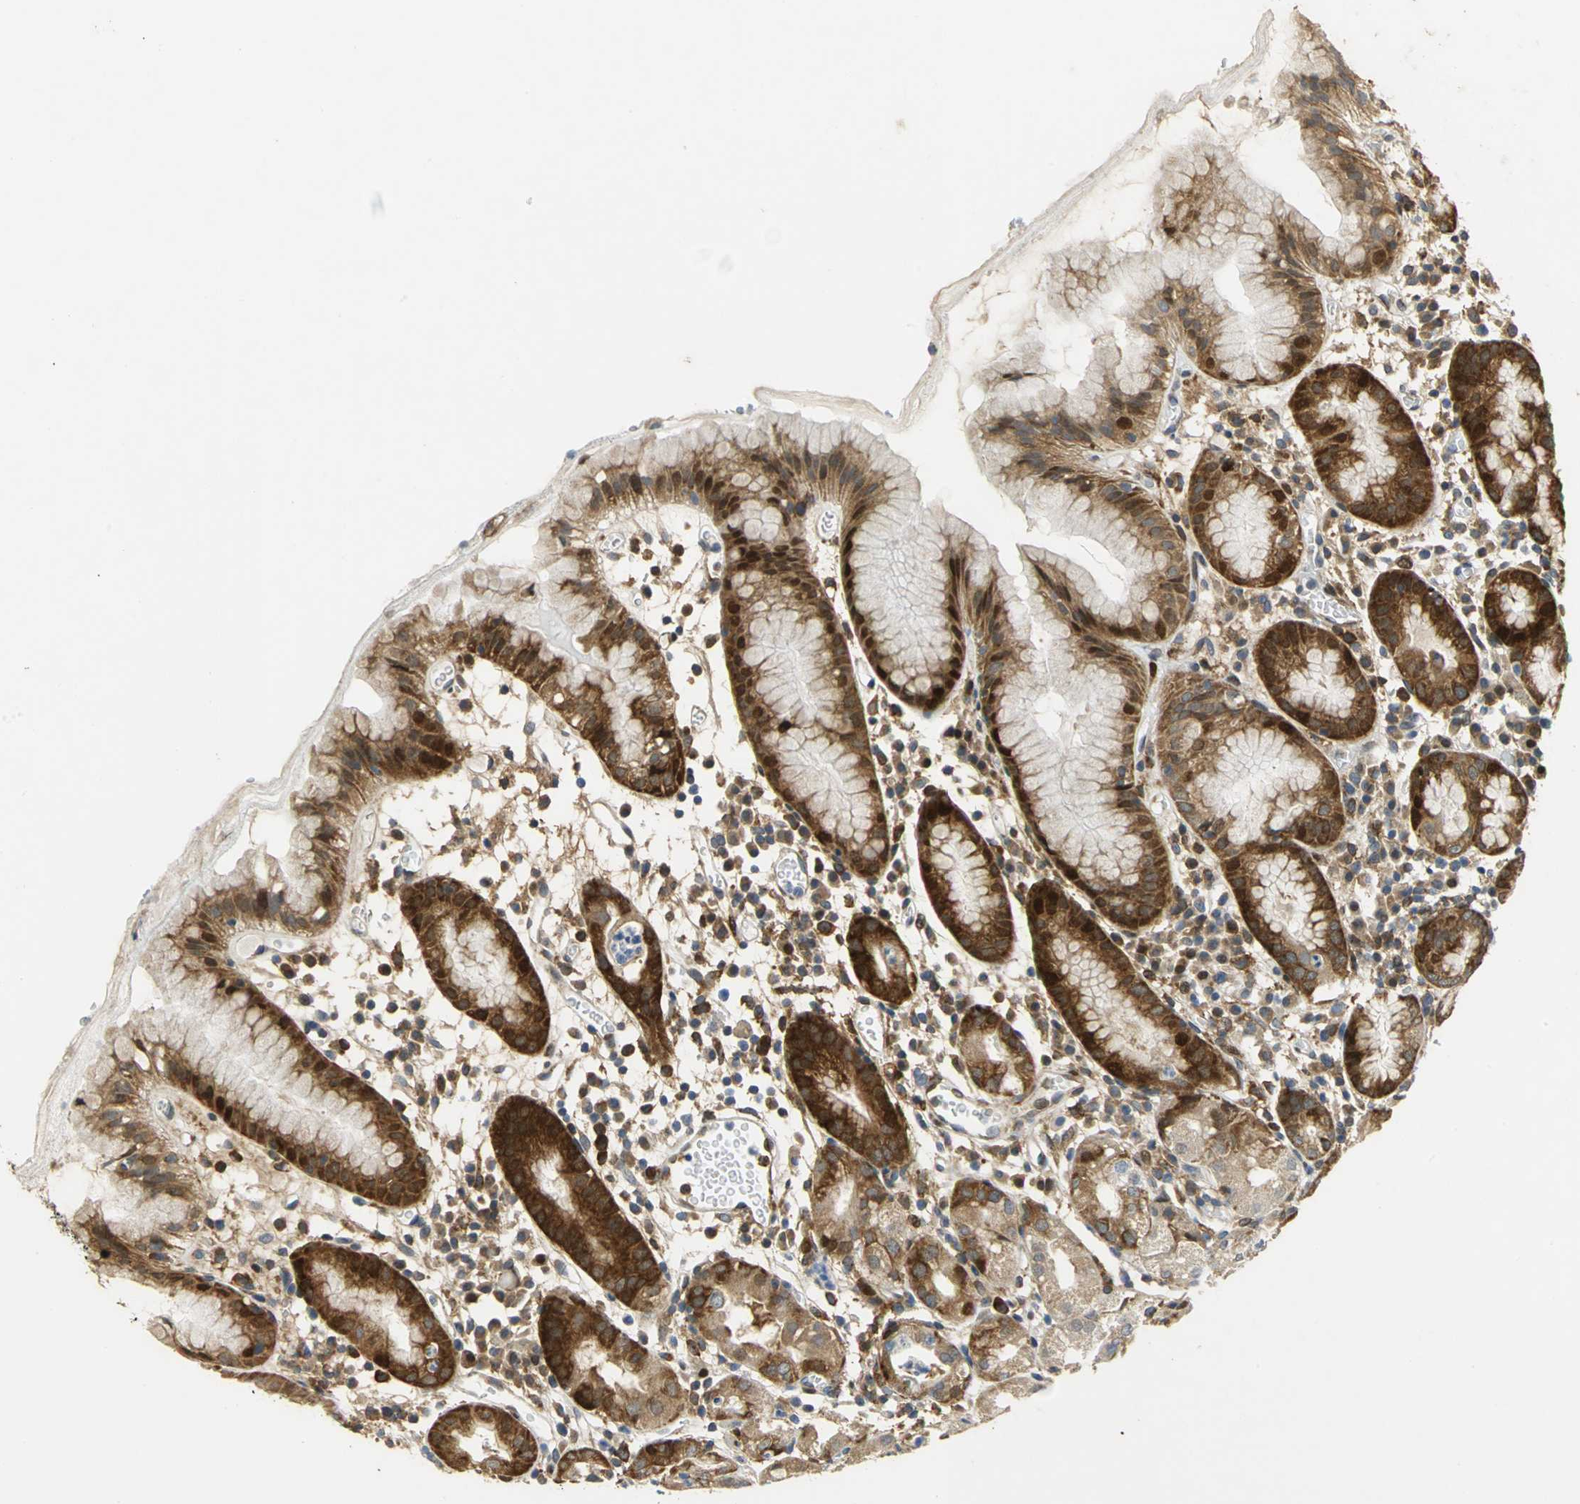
{"staining": {"intensity": "strong", "quantity": ">75%", "location": "cytoplasmic/membranous,nuclear"}, "tissue": "stomach", "cell_type": "Glandular cells", "image_type": "normal", "snomed": [{"axis": "morphology", "description": "Normal tissue, NOS"}, {"axis": "topography", "description": "Stomach"}, {"axis": "topography", "description": "Stomach, lower"}], "caption": "Protein expression analysis of normal human stomach reveals strong cytoplasmic/membranous,nuclear staining in approximately >75% of glandular cells. The staining was performed using DAB, with brown indicating positive protein expression. Nuclei are stained blue with hematoxylin.", "gene": "YBX1", "patient": {"sex": "female", "age": 75}}